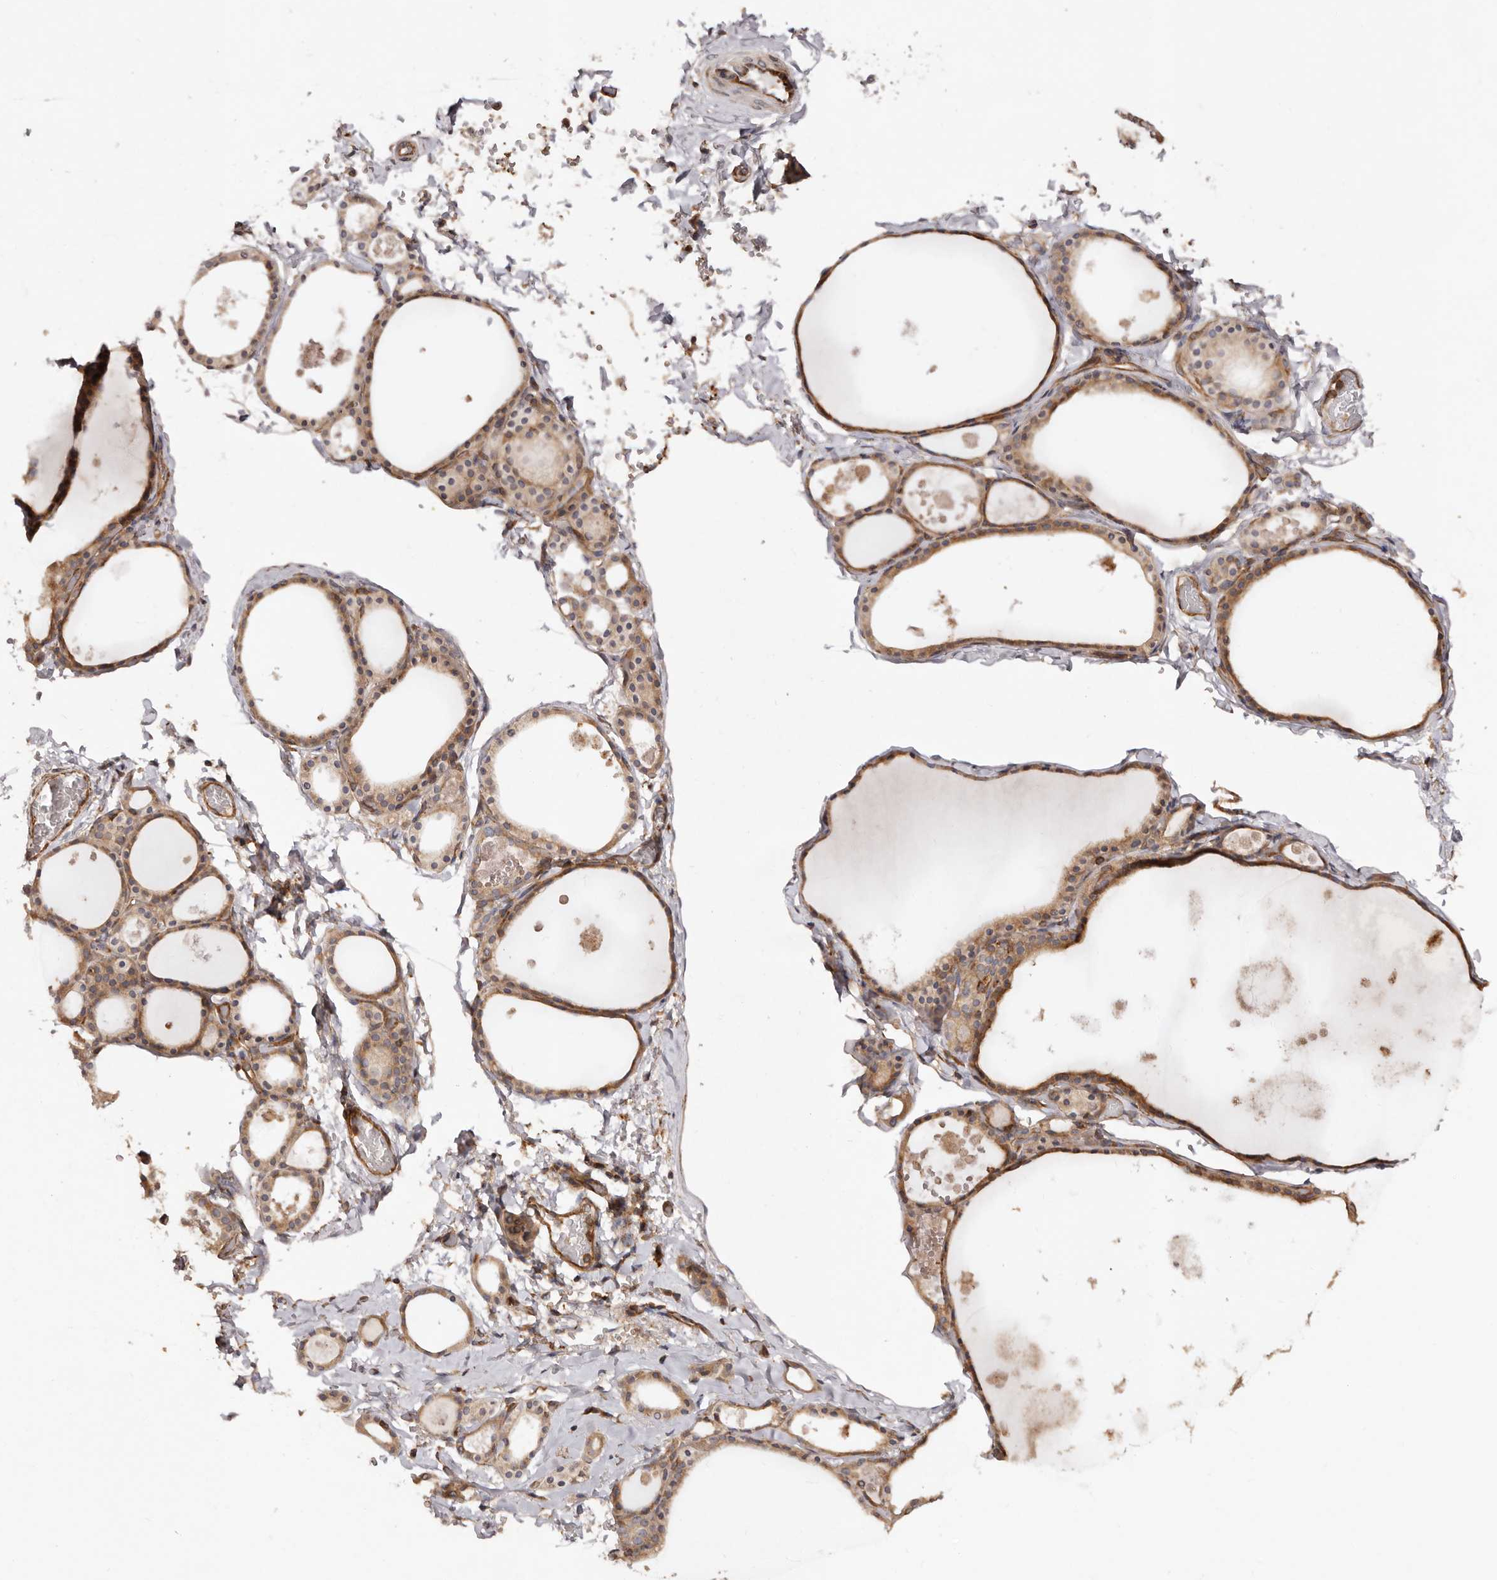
{"staining": {"intensity": "moderate", "quantity": ">75%", "location": "cytoplasmic/membranous"}, "tissue": "thyroid gland", "cell_type": "Glandular cells", "image_type": "normal", "snomed": [{"axis": "morphology", "description": "Normal tissue, NOS"}, {"axis": "topography", "description": "Thyroid gland"}], "caption": "The micrograph demonstrates a brown stain indicating the presence of a protein in the cytoplasmic/membranous of glandular cells in thyroid gland. The staining was performed using DAB to visualize the protein expression in brown, while the nuclei were stained in blue with hematoxylin (Magnification: 20x).", "gene": "RPS6", "patient": {"sex": "male", "age": 56}}